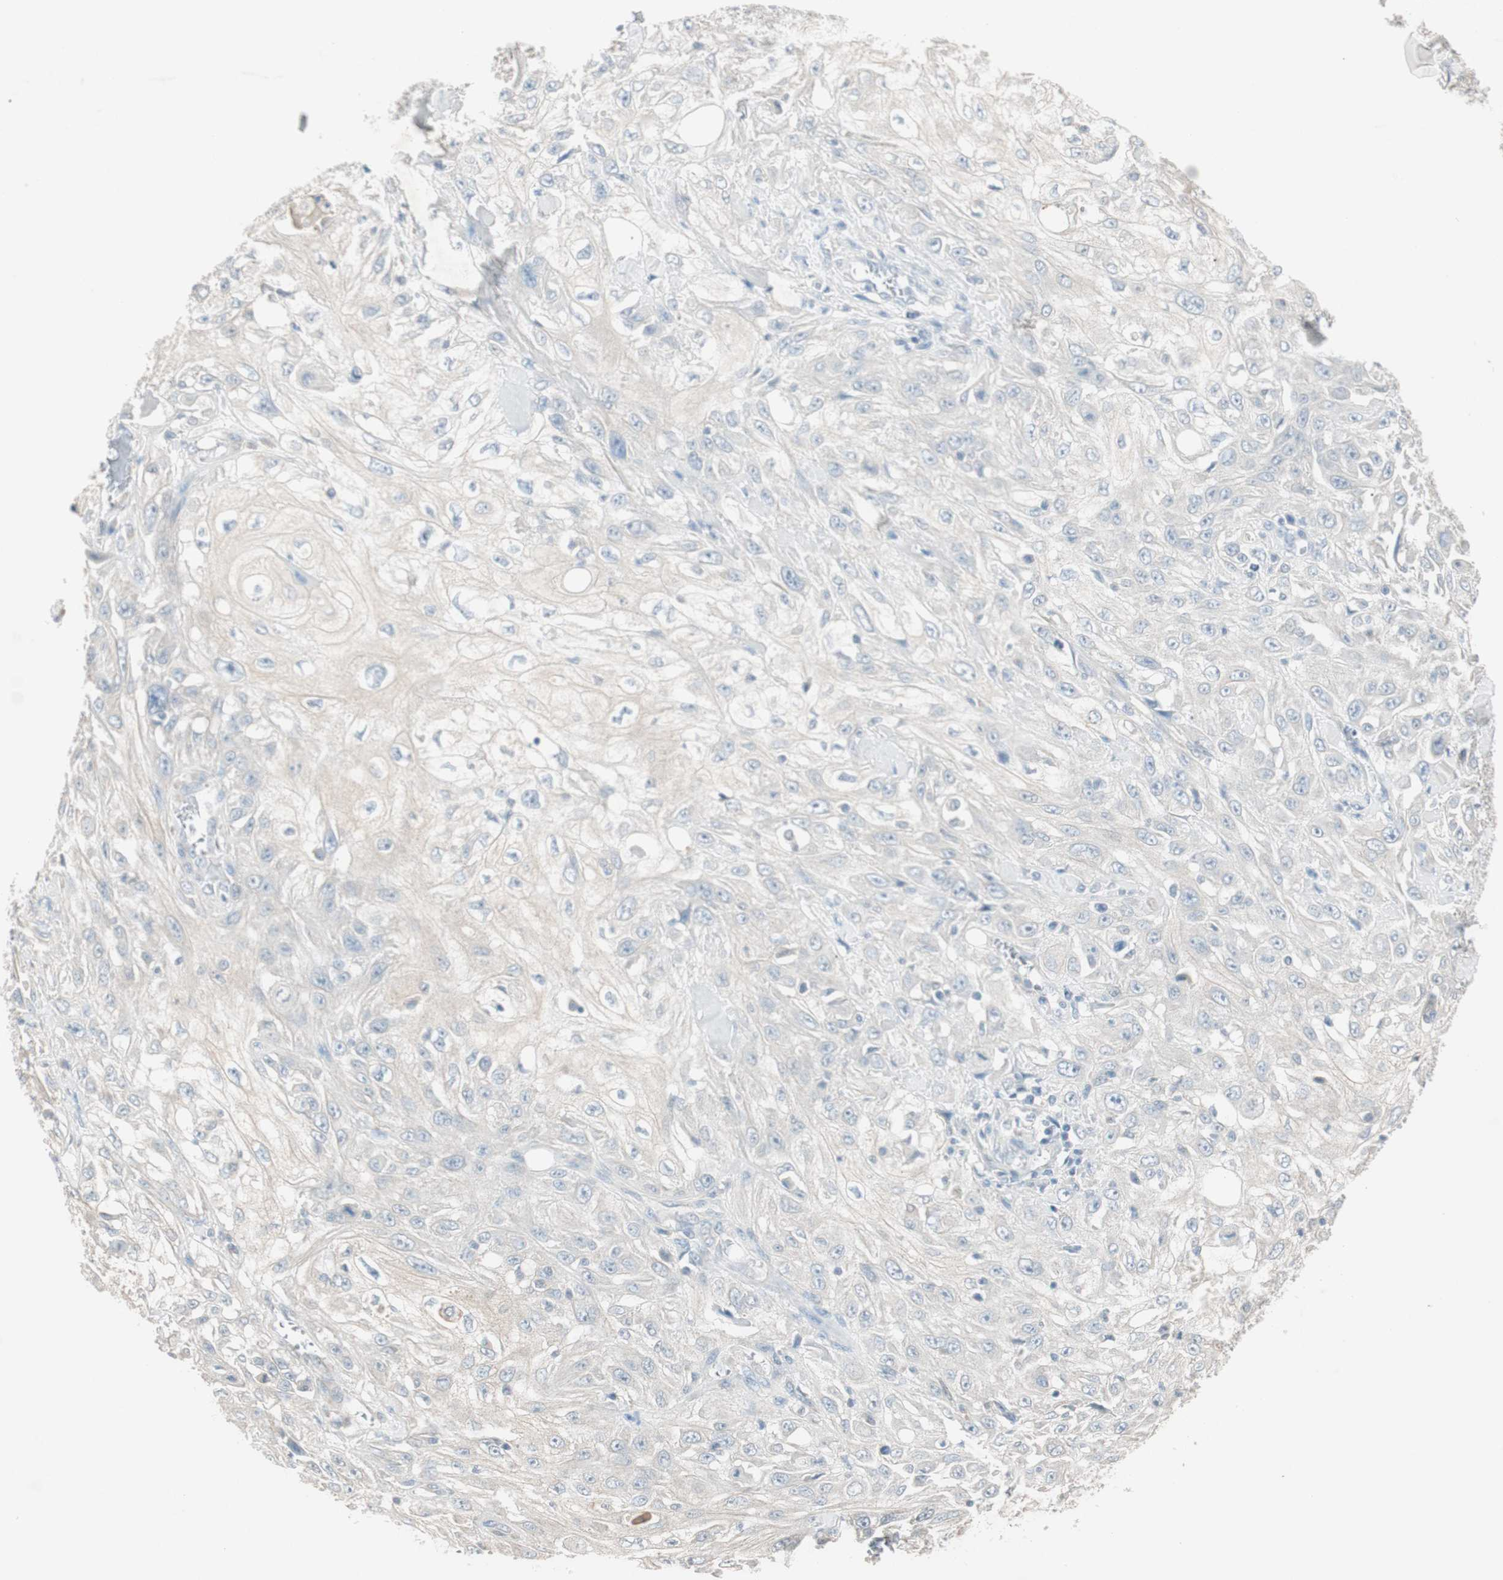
{"staining": {"intensity": "negative", "quantity": "none", "location": "none"}, "tissue": "skin cancer", "cell_type": "Tumor cells", "image_type": "cancer", "snomed": [{"axis": "morphology", "description": "Squamous cell carcinoma, NOS"}, {"axis": "morphology", "description": "Squamous cell carcinoma, metastatic, NOS"}, {"axis": "topography", "description": "Skin"}, {"axis": "topography", "description": "Lymph node"}], "caption": "Immunohistochemistry histopathology image of squamous cell carcinoma (skin) stained for a protein (brown), which demonstrates no expression in tumor cells.", "gene": "KHK", "patient": {"sex": "male", "age": 75}}